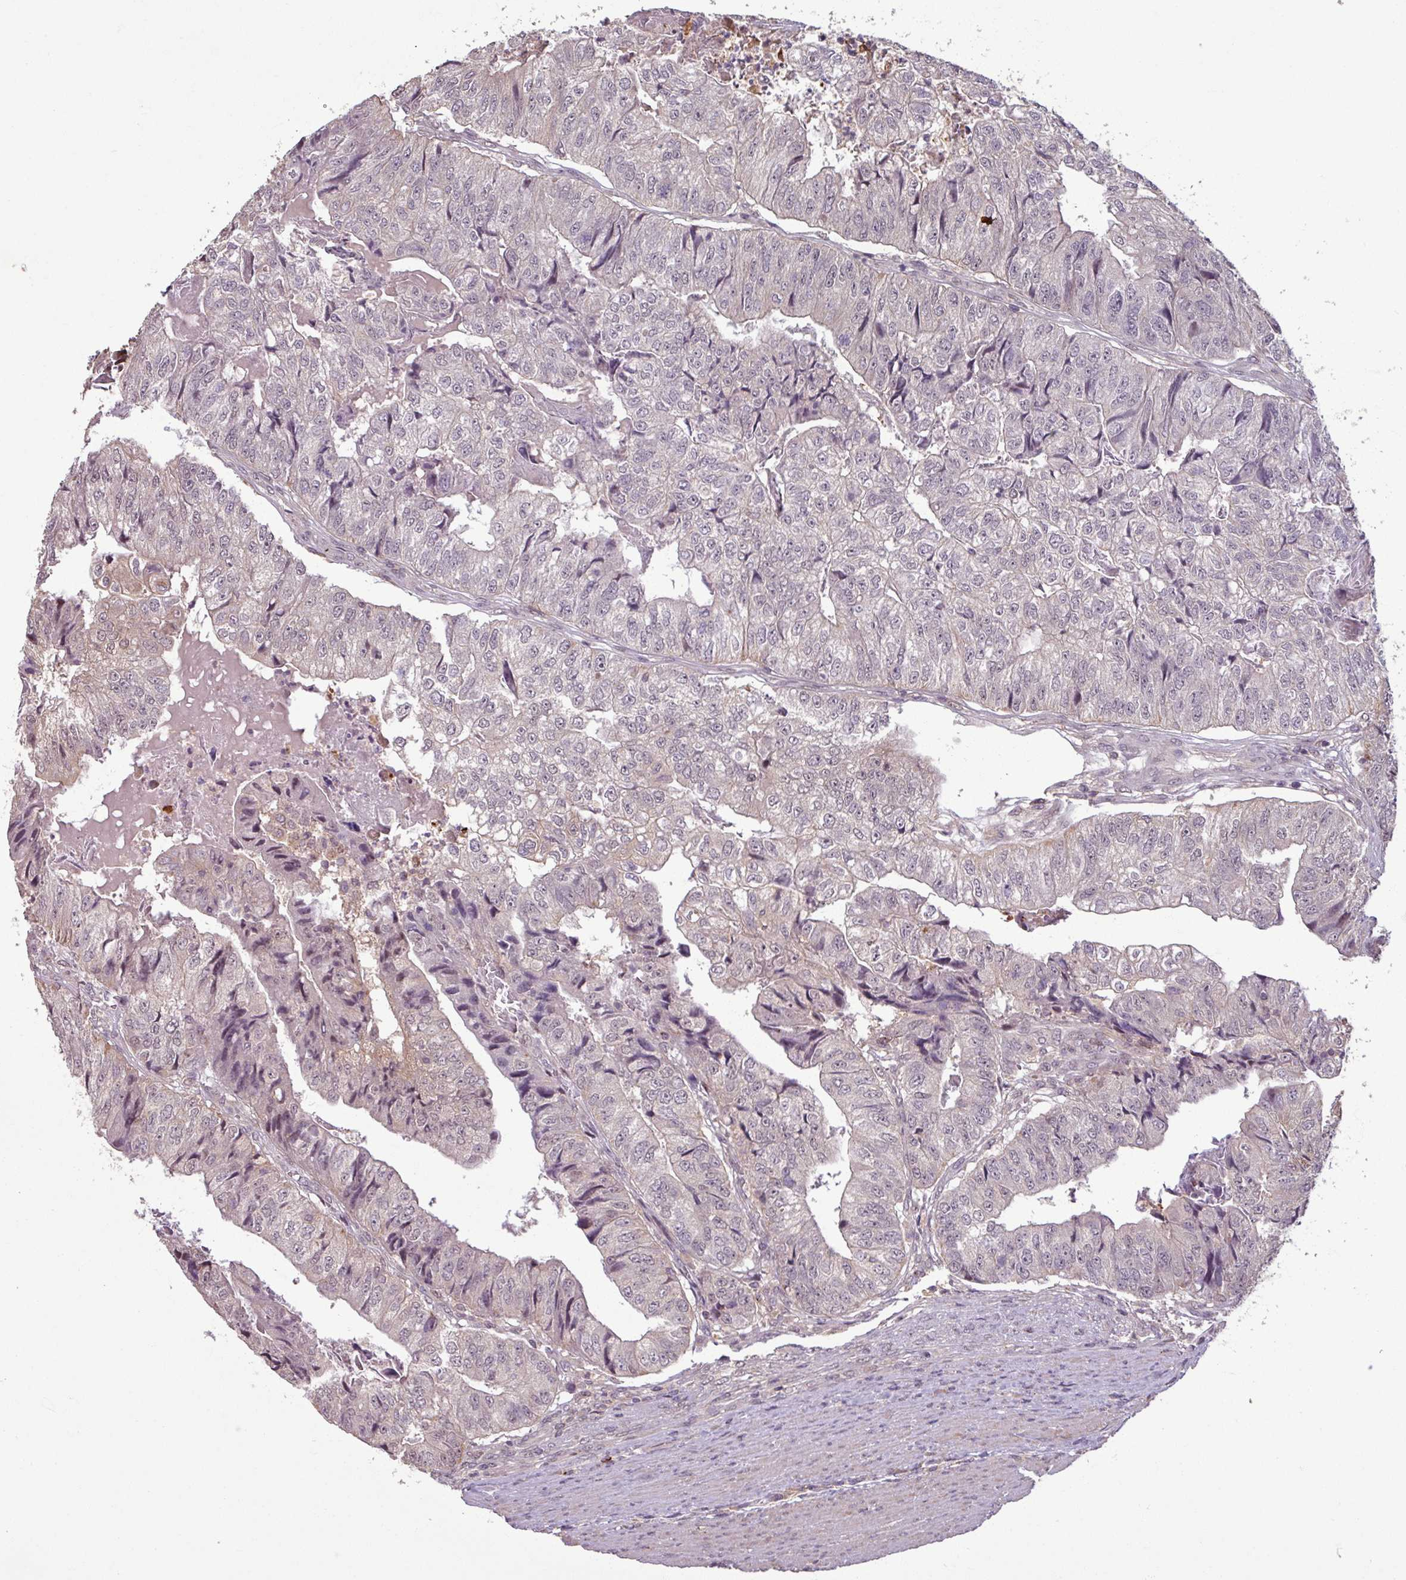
{"staining": {"intensity": "negative", "quantity": "none", "location": "none"}, "tissue": "colorectal cancer", "cell_type": "Tumor cells", "image_type": "cancer", "snomed": [{"axis": "morphology", "description": "Adenocarcinoma, NOS"}, {"axis": "topography", "description": "Colon"}], "caption": "This is an immunohistochemistry (IHC) image of adenocarcinoma (colorectal). There is no staining in tumor cells.", "gene": "OR6B1", "patient": {"sex": "female", "age": 67}}